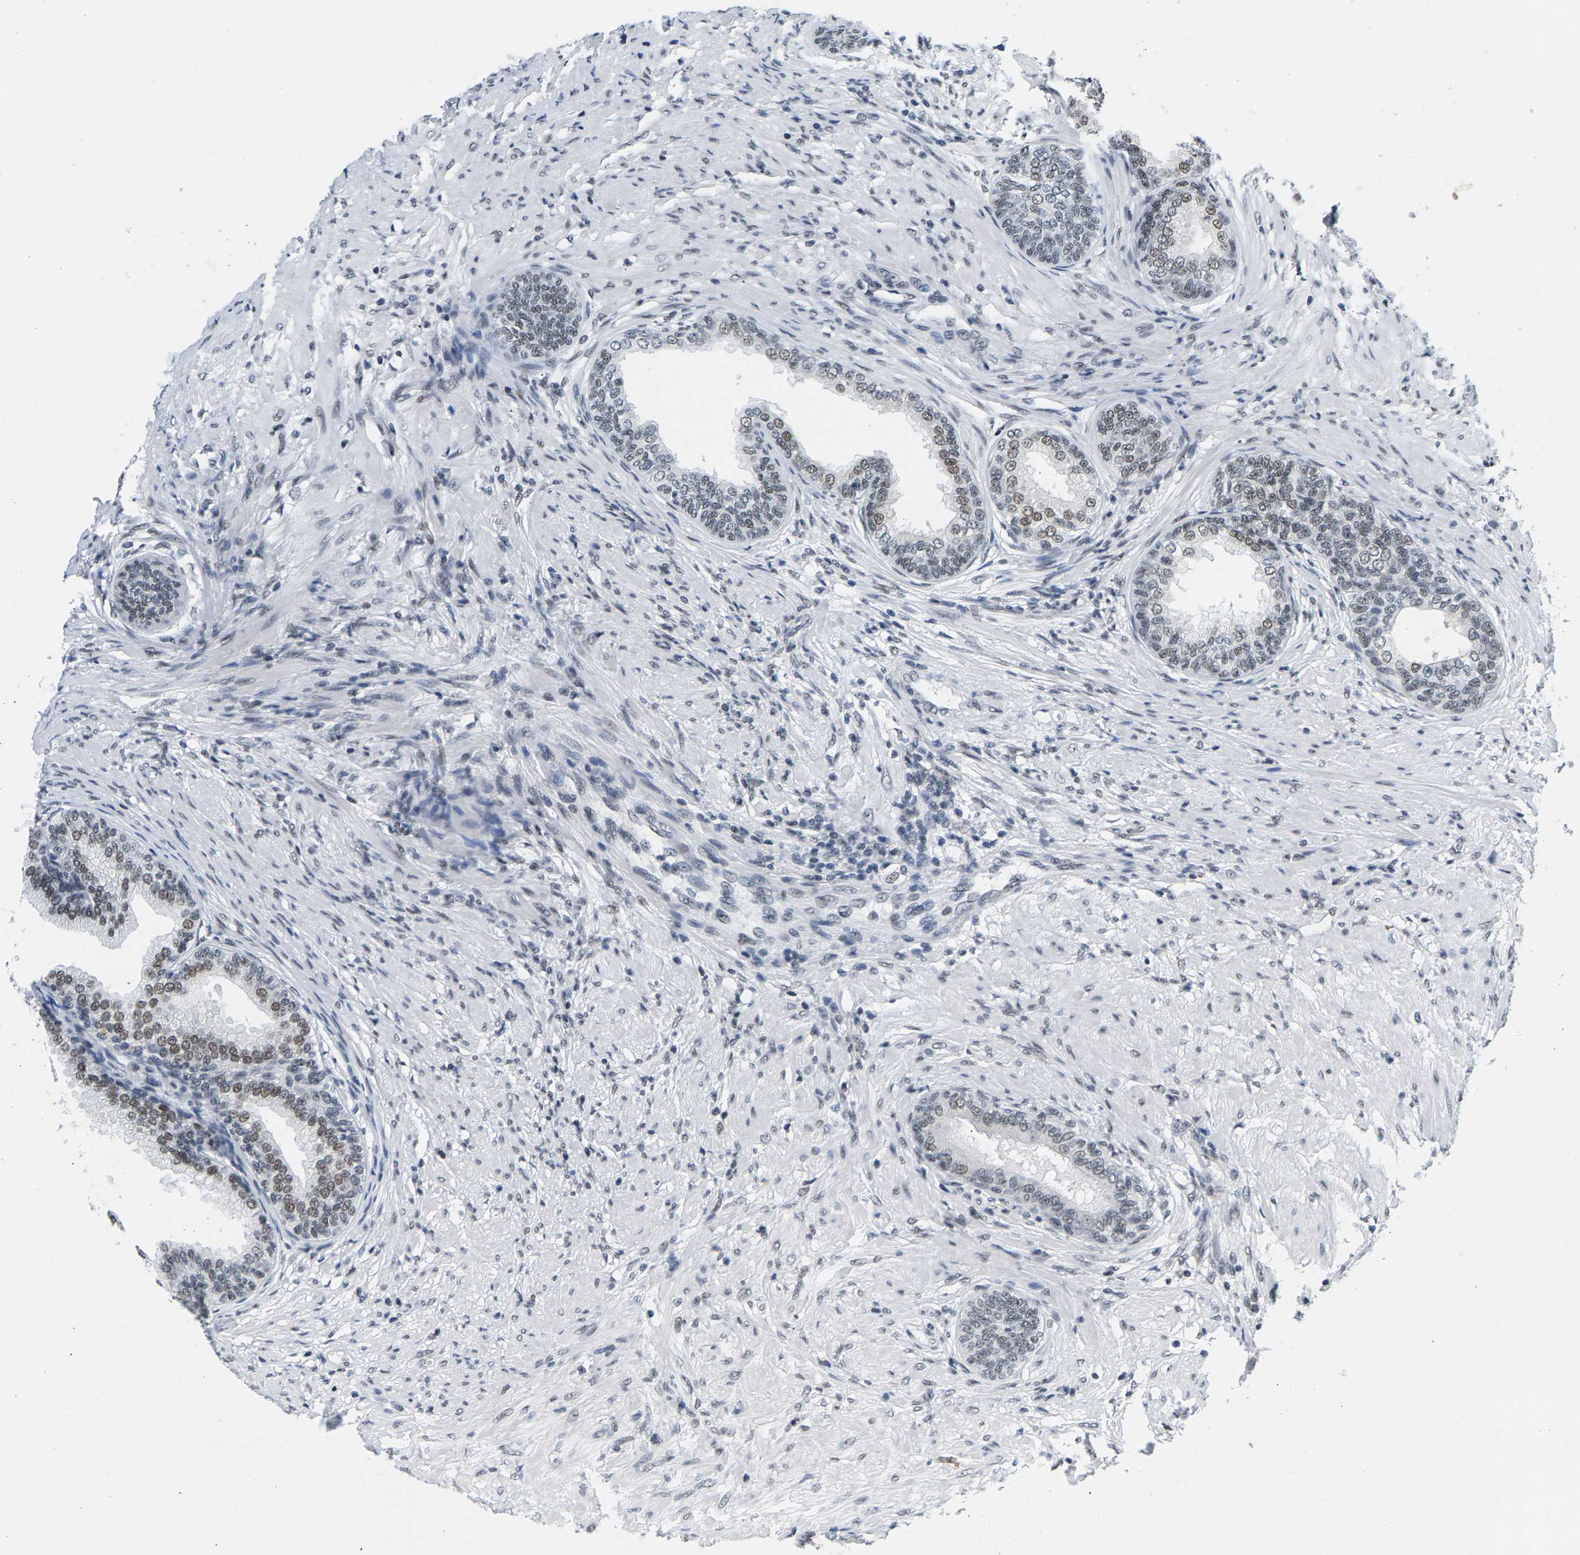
{"staining": {"intensity": "moderate", "quantity": "25%-75%", "location": "nuclear"}, "tissue": "prostate", "cell_type": "Glandular cells", "image_type": "normal", "snomed": [{"axis": "morphology", "description": "Normal tissue, NOS"}, {"axis": "topography", "description": "Prostate"}], "caption": "Immunohistochemical staining of unremarkable prostate exhibits medium levels of moderate nuclear staining in about 25%-75% of glandular cells.", "gene": "ATF2", "patient": {"sex": "male", "age": 76}}